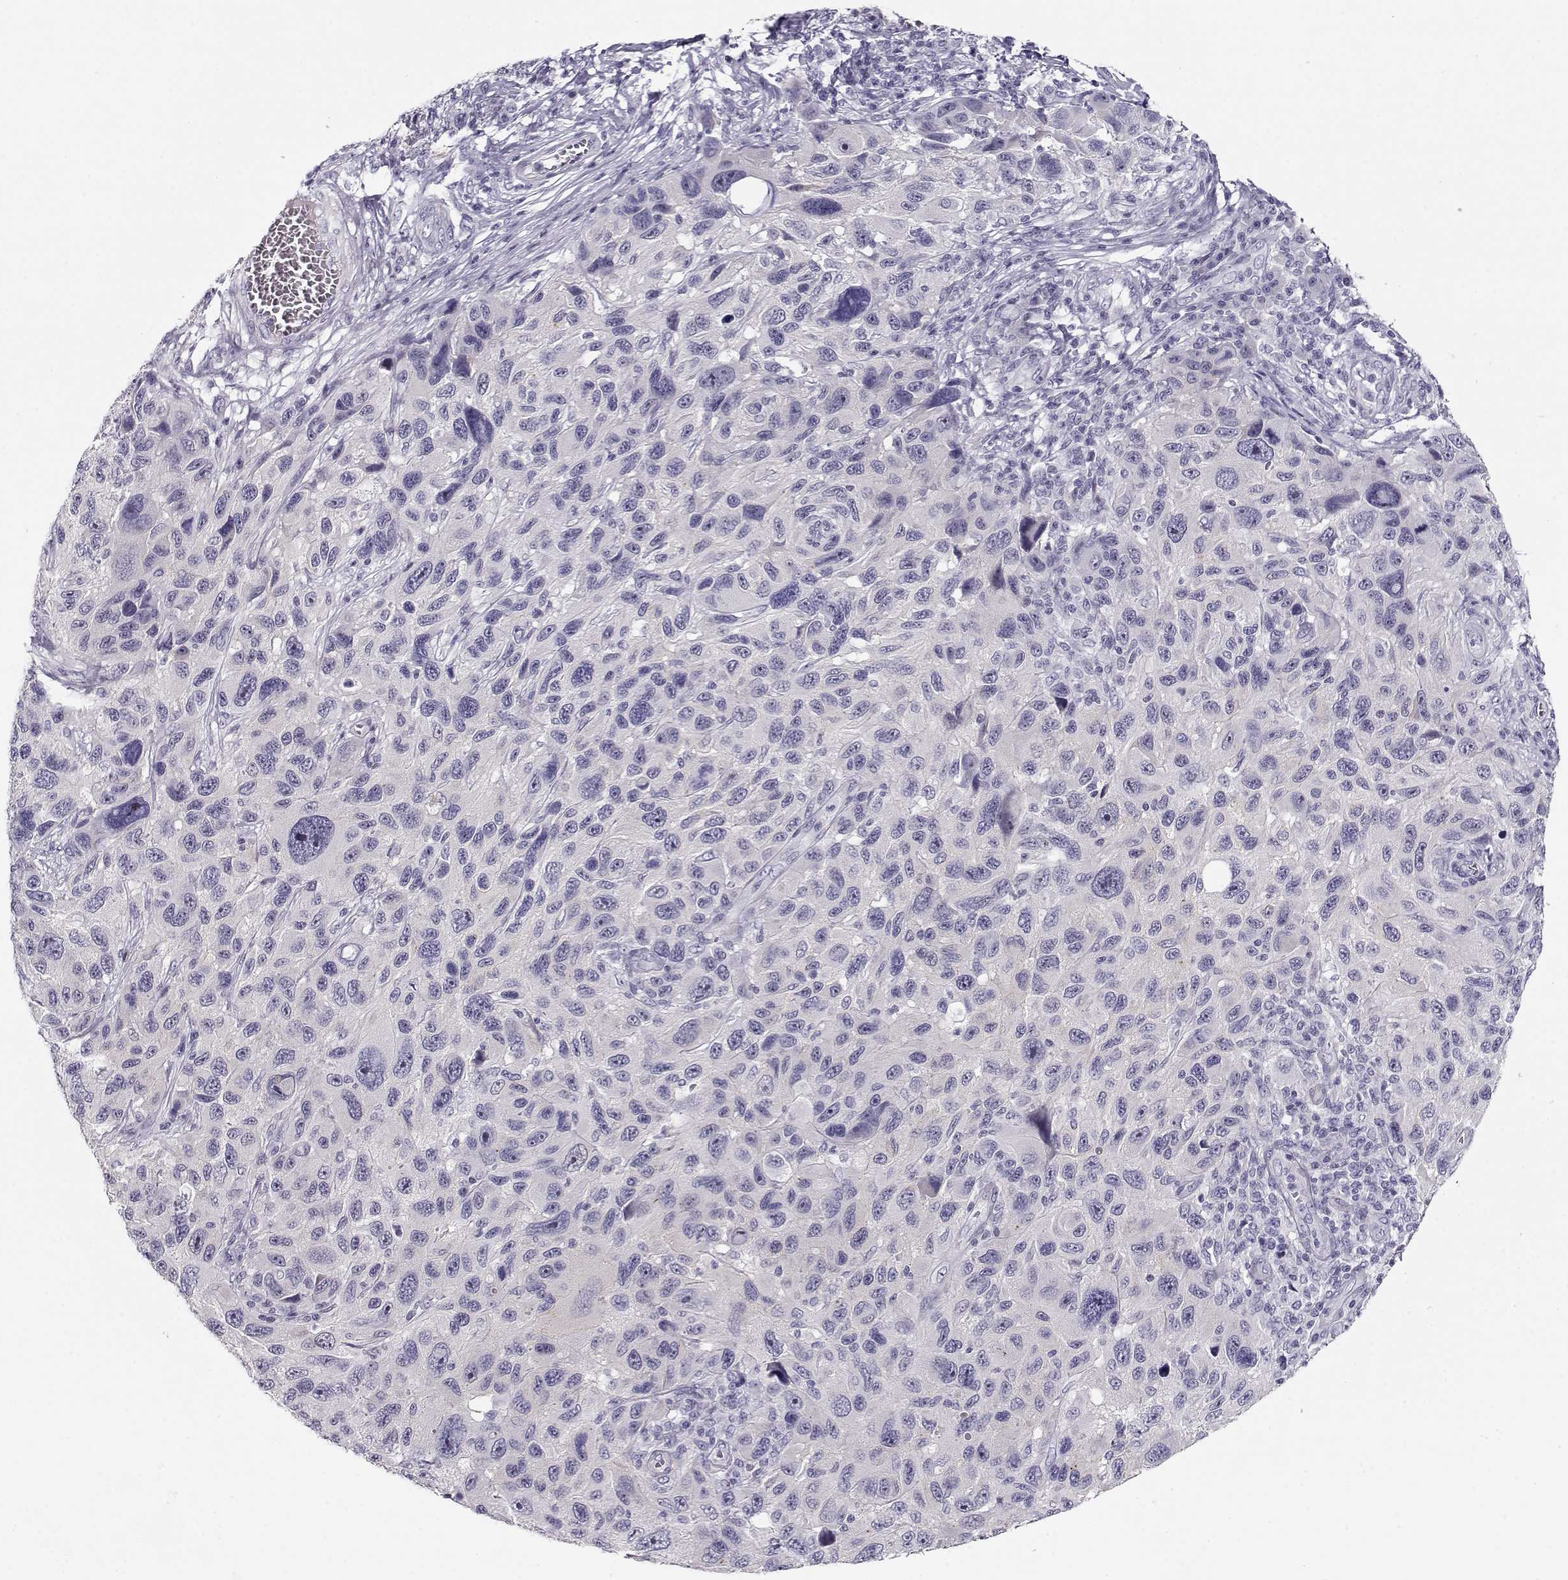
{"staining": {"intensity": "negative", "quantity": "none", "location": "none"}, "tissue": "melanoma", "cell_type": "Tumor cells", "image_type": "cancer", "snomed": [{"axis": "morphology", "description": "Malignant melanoma, NOS"}, {"axis": "topography", "description": "Skin"}], "caption": "High power microscopy image of an immunohistochemistry (IHC) image of malignant melanoma, revealing no significant positivity in tumor cells.", "gene": "CRX", "patient": {"sex": "male", "age": 53}}